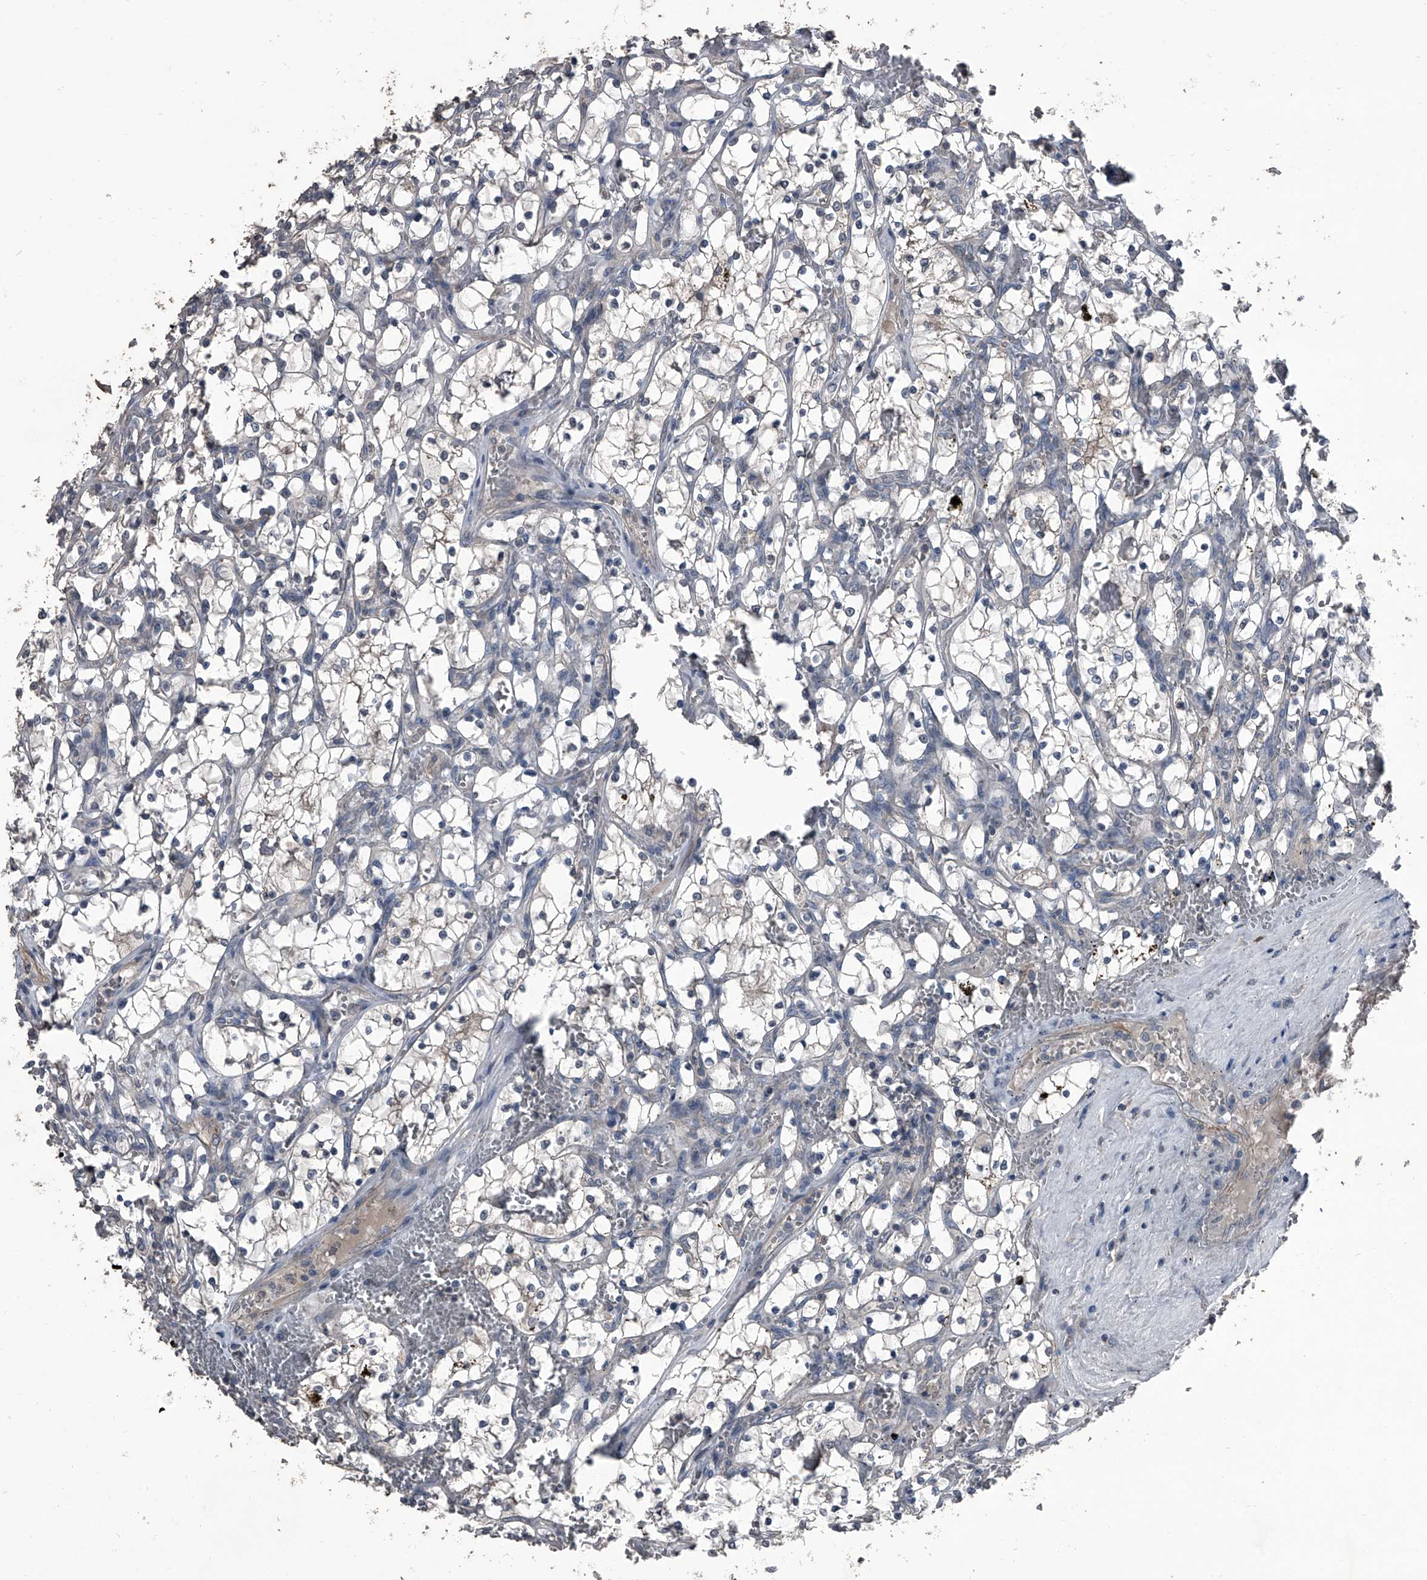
{"staining": {"intensity": "negative", "quantity": "none", "location": "none"}, "tissue": "renal cancer", "cell_type": "Tumor cells", "image_type": "cancer", "snomed": [{"axis": "morphology", "description": "Adenocarcinoma, NOS"}, {"axis": "topography", "description": "Kidney"}], "caption": "Tumor cells are negative for brown protein staining in adenocarcinoma (renal).", "gene": "OARD1", "patient": {"sex": "female", "age": 69}}